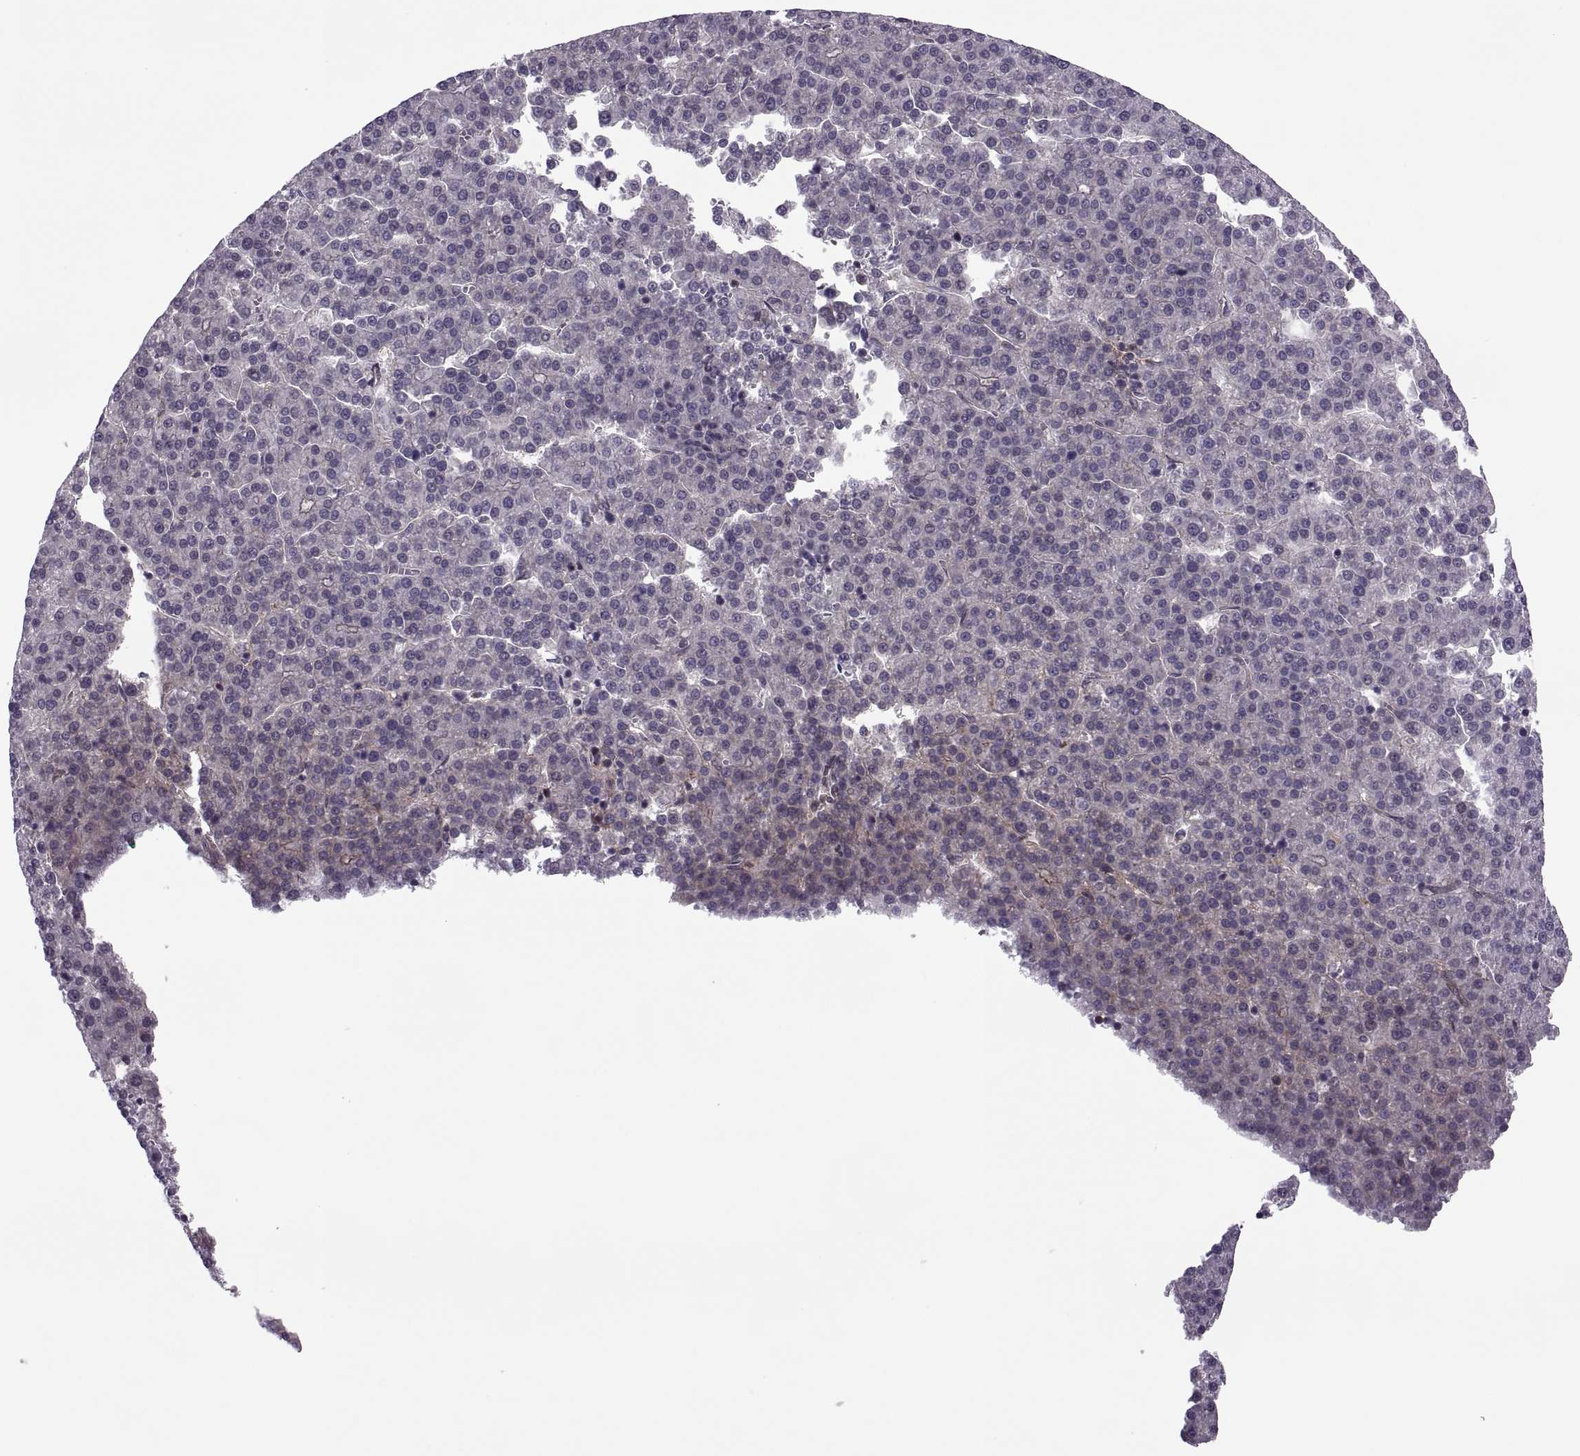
{"staining": {"intensity": "negative", "quantity": "none", "location": "none"}, "tissue": "liver cancer", "cell_type": "Tumor cells", "image_type": "cancer", "snomed": [{"axis": "morphology", "description": "Carcinoma, Hepatocellular, NOS"}, {"axis": "topography", "description": "Liver"}], "caption": "Liver hepatocellular carcinoma was stained to show a protein in brown. There is no significant positivity in tumor cells.", "gene": "ODF3", "patient": {"sex": "female", "age": 58}}